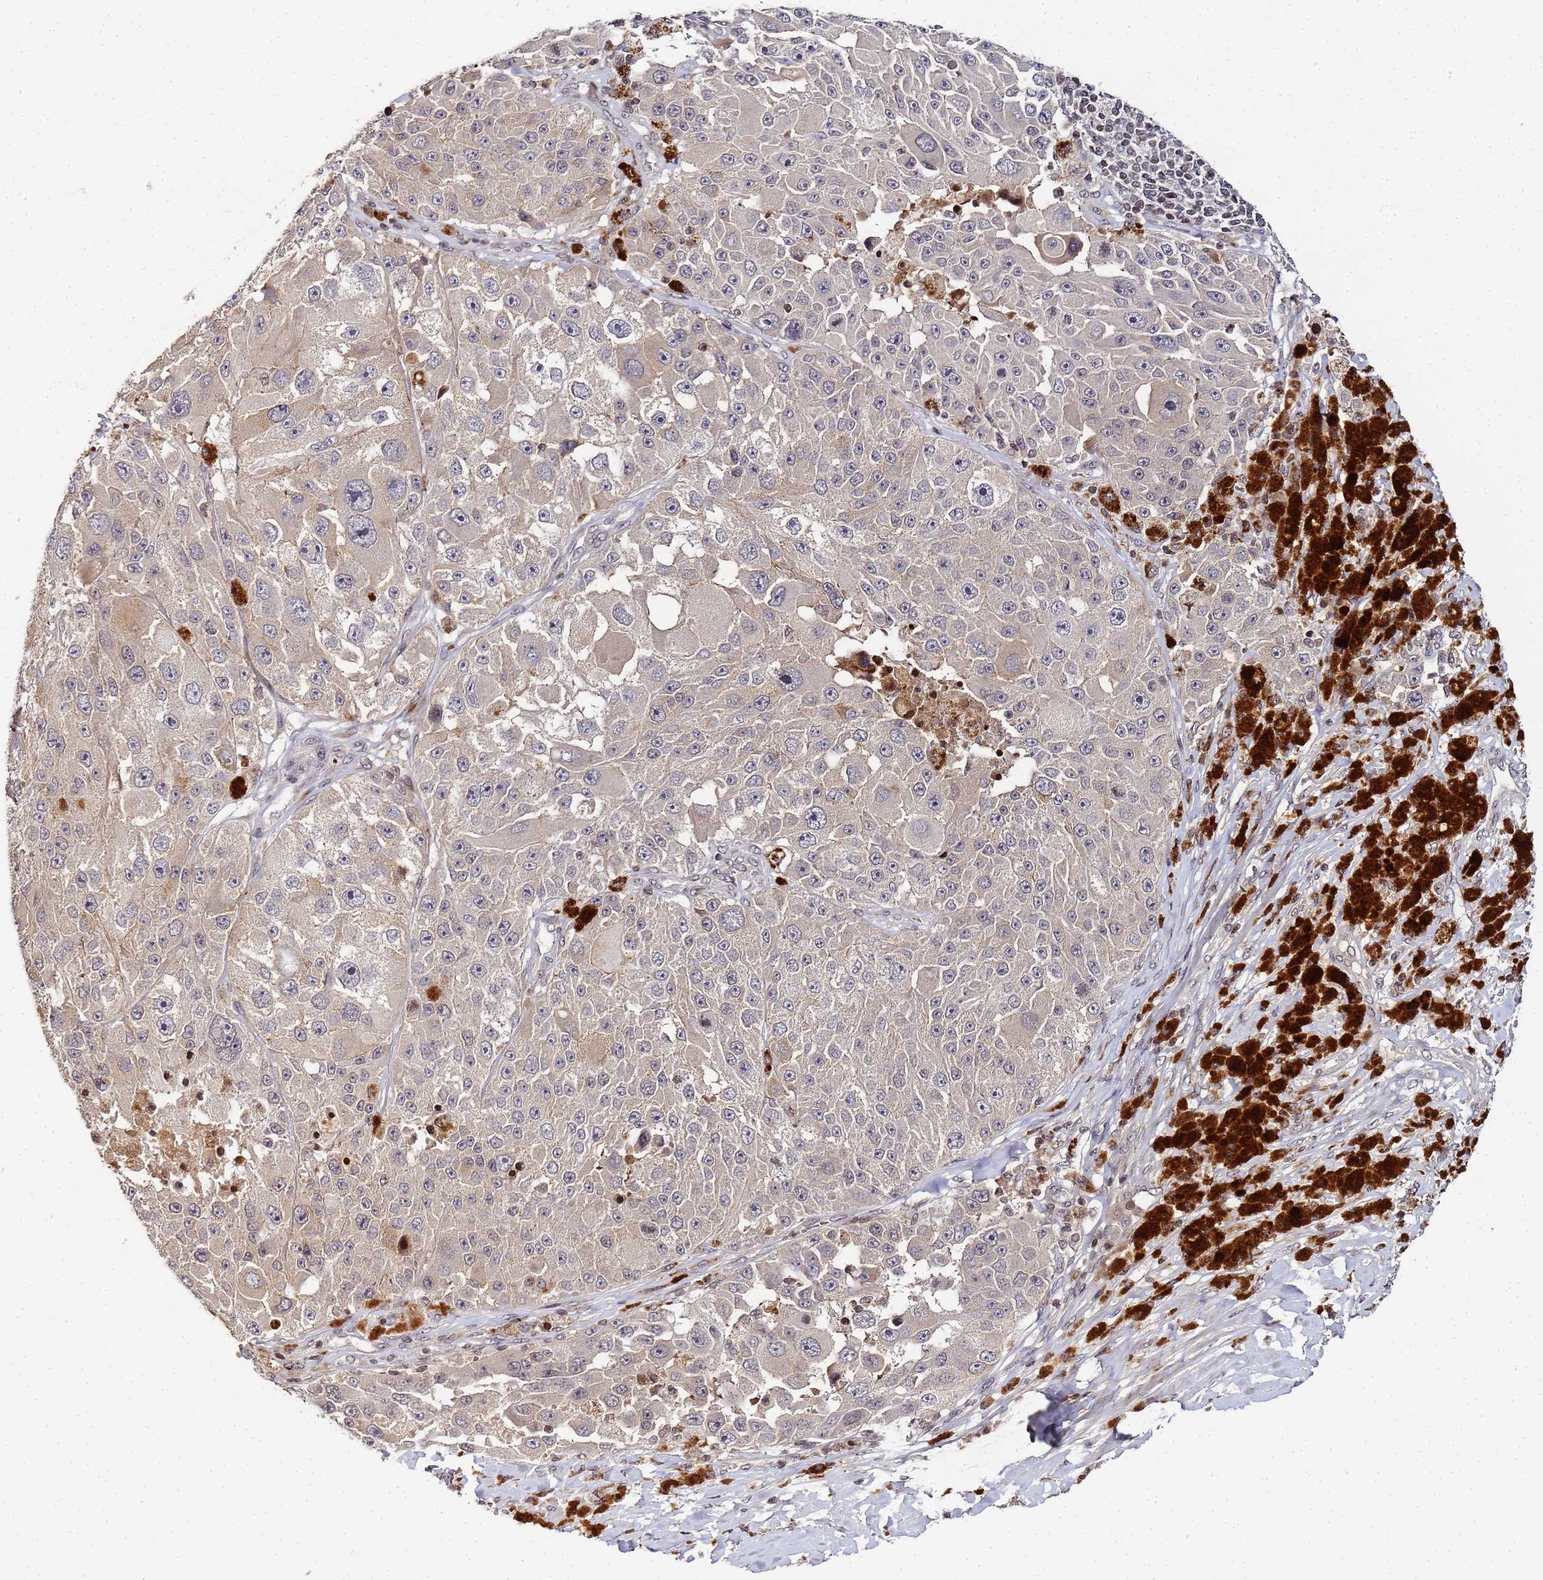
{"staining": {"intensity": "weak", "quantity": "25%-75%", "location": "cytoplasmic/membranous"}, "tissue": "melanoma", "cell_type": "Tumor cells", "image_type": "cancer", "snomed": [{"axis": "morphology", "description": "Malignant melanoma, Metastatic site"}, {"axis": "topography", "description": "Lymph node"}], "caption": "Malignant melanoma (metastatic site) stained with a brown dye exhibits weak cytoplasmic/membranous positive expression in about 25%-75% of tumor cells.", "gene": "FZD4", "patient": {"sex": "male", "age": 62}}